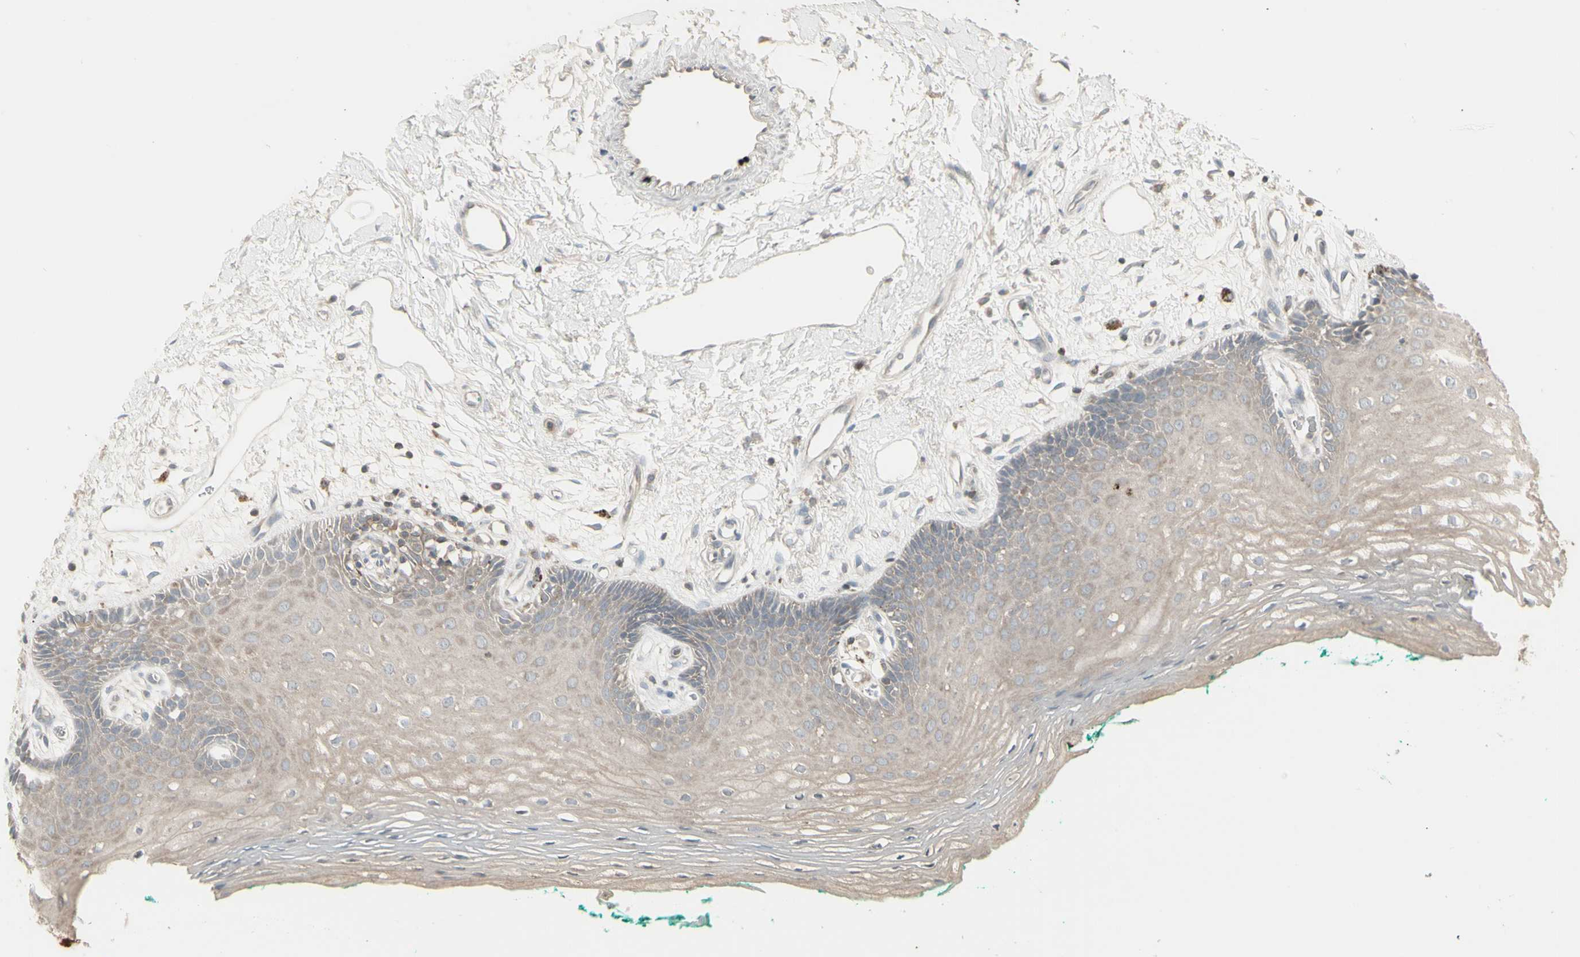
{"staining": {"intensity": "weak", "quantity": "25%-75%", "location": "cytoplasmic/membranous"}, "tissue": "oral mucosa", "cell_type": "Squamous epithelial cells", "image_type": "normal", "snomed": [{"axis": "morphology", "description": "Normal tissue, NOS"}, {"axis": "topography", "description": "Skeletal muscle"}, {"axis": "topography", "description": "Oral tissue"}, {"axis": "topography", "description": "Peripheral nerve tissue"}], "caption": "Protein expression analysis of normal oral mucosa displays weak cytoplasmic/membranous staining in about 25%-75% of squamous epithelial cells. (Stains: DAB (3,3'-diaminobenzidine) in brown, nuclei in blue, Microscopy: brightfield microscopy at high magnification).", "gene": "CSK", "patient": {"sex": "female", "age": 84}}